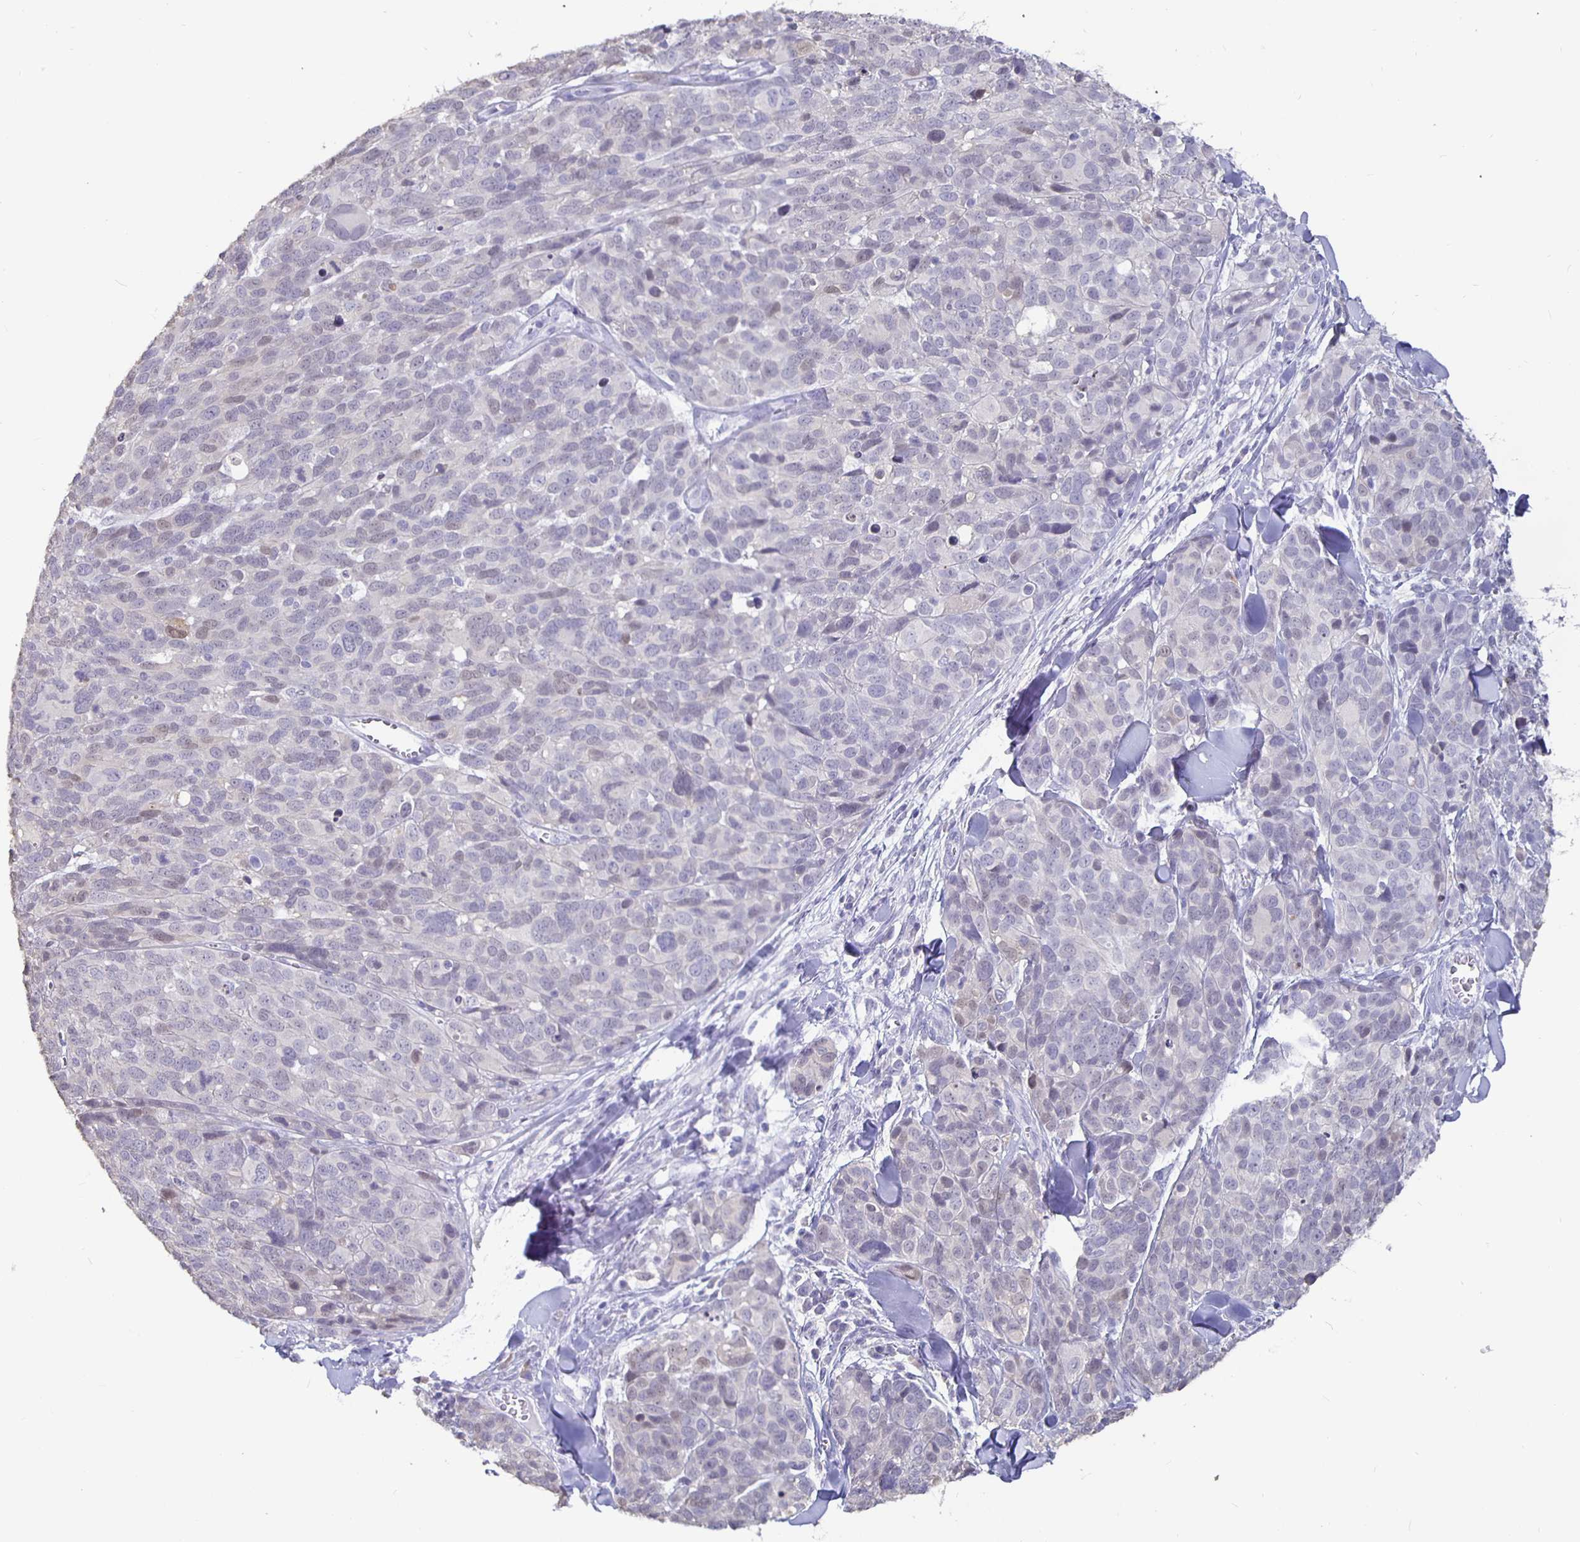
{"staining": {"intensity": "negative", "quantity": "none", "location": "none"}, "tissue": "melanoma", "cell_type": "Tumor cells", "image_type": "cancer", "snomed": [{"axis": "morphology", "description": "Malignant melanoma, NOS"}, {"axis": "topography", "description": "Skin"}], "caption": "Micrograph shows no significant protein staining in tumor cells of malignant melanoma. (IHC, brightfield microscopy, high magnification).", "gene": "GPX4", "patient": {"sex": "male", "age": 51}}